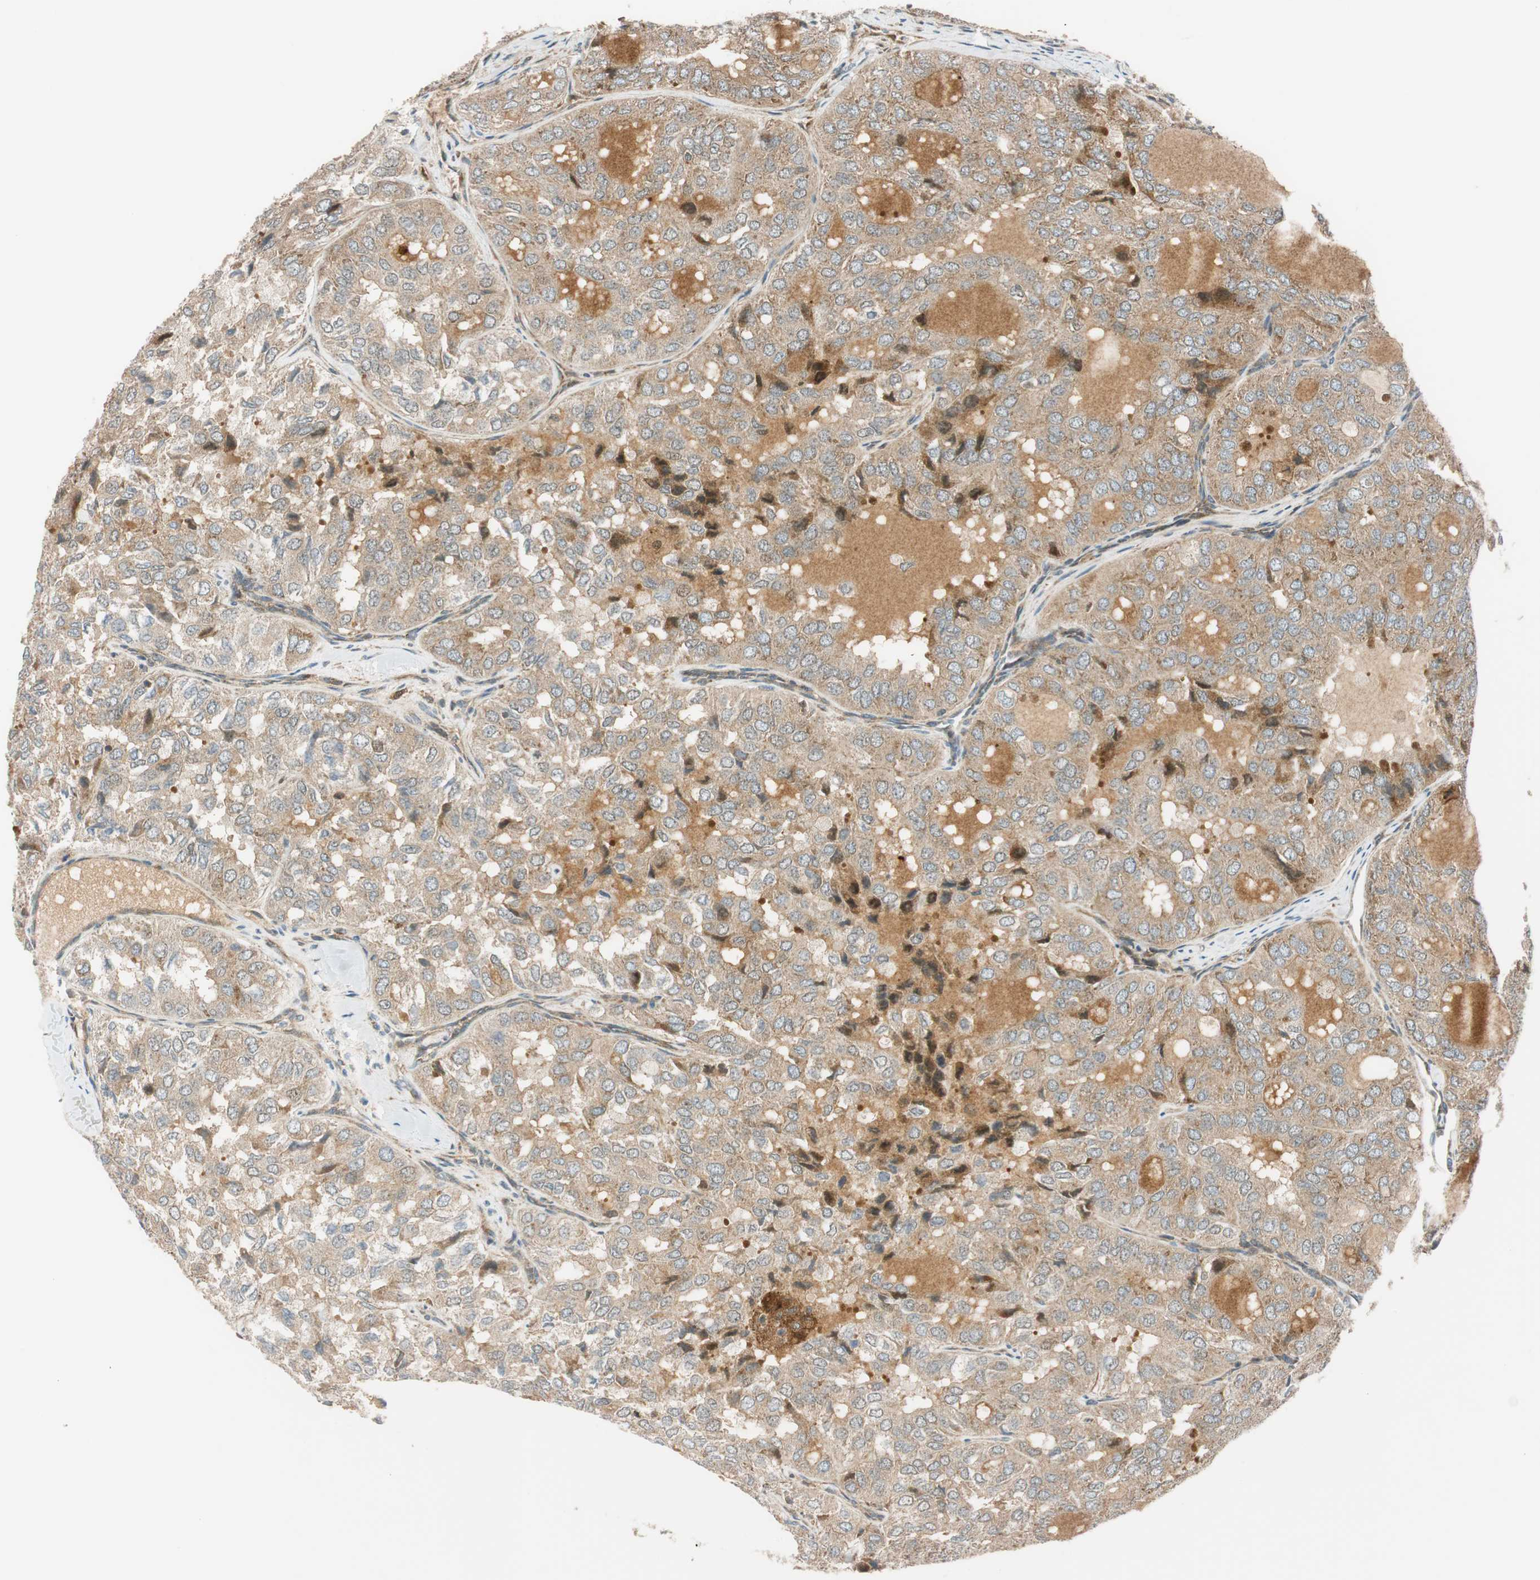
{"staining": {"intensity": "weak", "quantity": ">75%", "location": "cytoplasmic/membranous"}, "tissue": "thyroid cancer", "cell_type": "Tumor cells", "image_type": "cancer", "snomed": [{"axis": "morphology", "description": "Follicular adenoma carcinoma, NOS"}, {"axis": "topography", "description": "Thyroid gland"}], "caption": "Weak cytoplasmic/membranous expression for a protein is appreciated in approximately >75% of tumor cells of follicular adenoma carcinoma (thyroid) using IHC.", "gene": "ABI1", "patient": {"sex": "male", "age": 75}}